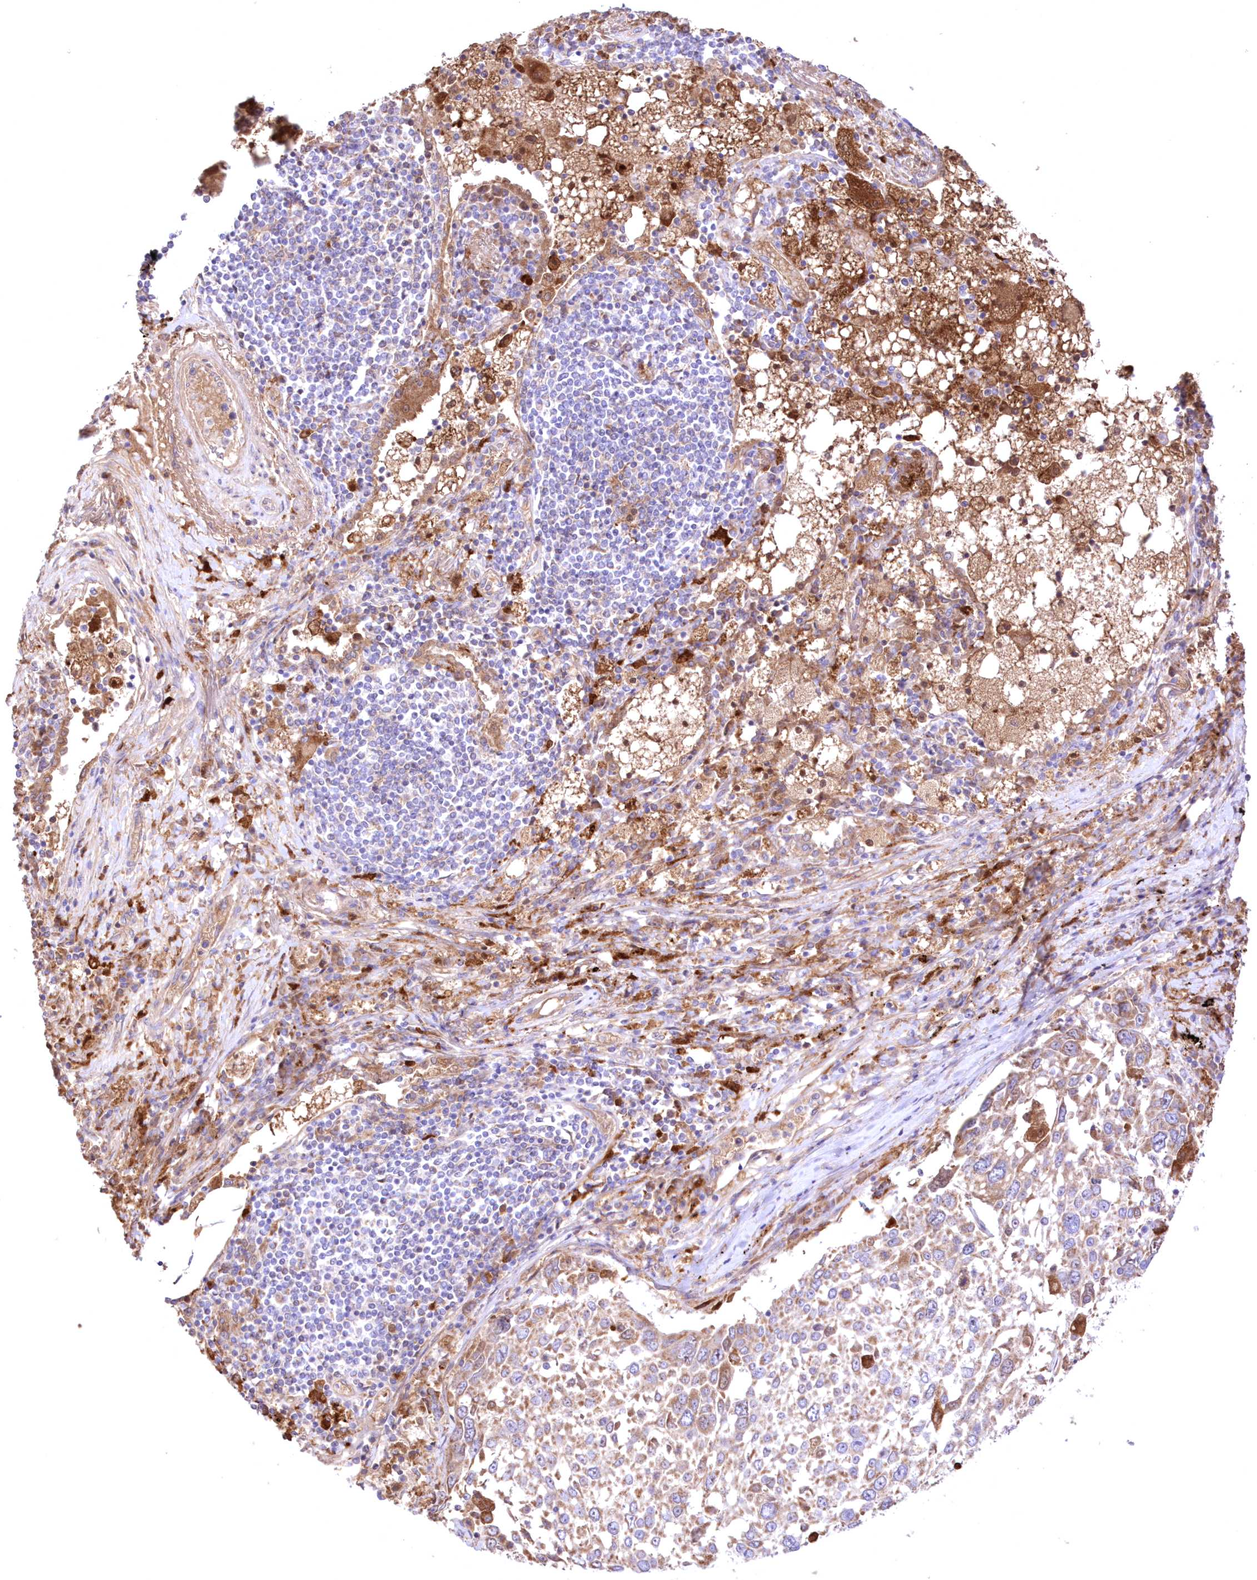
{"staining": {"intensity": "weak", "quantity": "25%-75%", "location": "cytoplasmic/membranous"}, "tissue": "lung cancer", "cell_type": "Tumor cells", "image_type": "cancer", "snomed": [{"axis": "morphology", "description": "Squamous cell carcinoma, NOS"}, {"axis": "topography", "description": "Lung"}], "caption": "There is low levels of weak cytoplasmic/membranous expression in tumor cells of squamous cell carcinoma (lung), as demonstrated by immunohistochemical staining (brown color).", "gene": "FCHO2", "patient": {"sex": "male", "age": 65}}